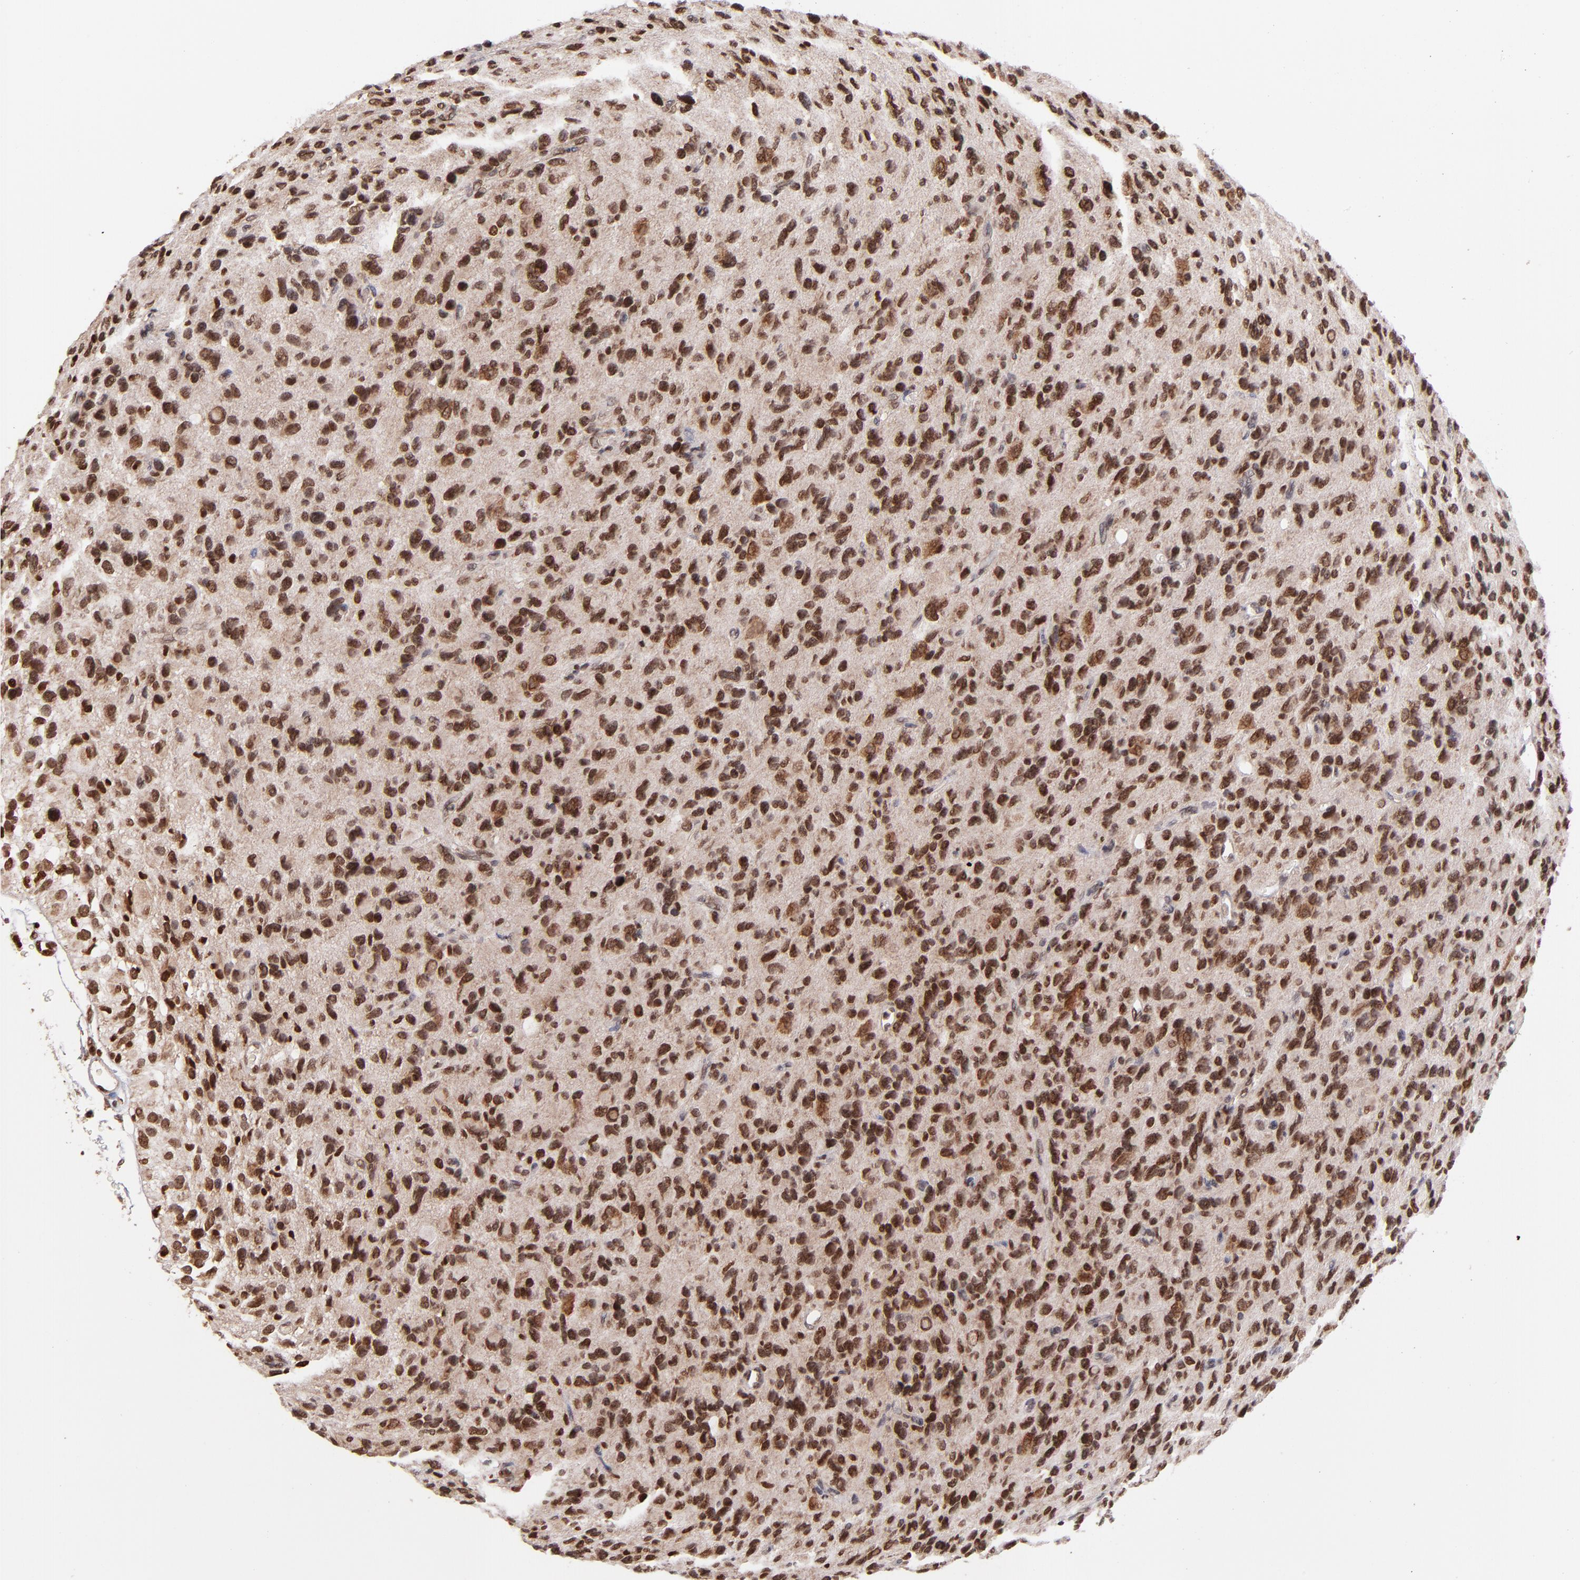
{"staining": {"intensity": "strong", "quantity": ">75%", "location": "cytoplasmic/membranous,nuclear"}, "tissue": "glioma", "cell_type": "Tumor cells", "image_type": "cancer", "snomed": [{"axis": "morphology", "description": "Glioma, malignant, High grade"}, {"axis": "topography", "description": "Brain"}], "caption": "Protein analysis of malignant glioma (high-grade) tissue demonstrates strong cytoplasmic/membranous and nuclear expression in about >75% of tumor cells.", "gene": "TOP1MT", "patient": {"sex": "male", "age": 77}}